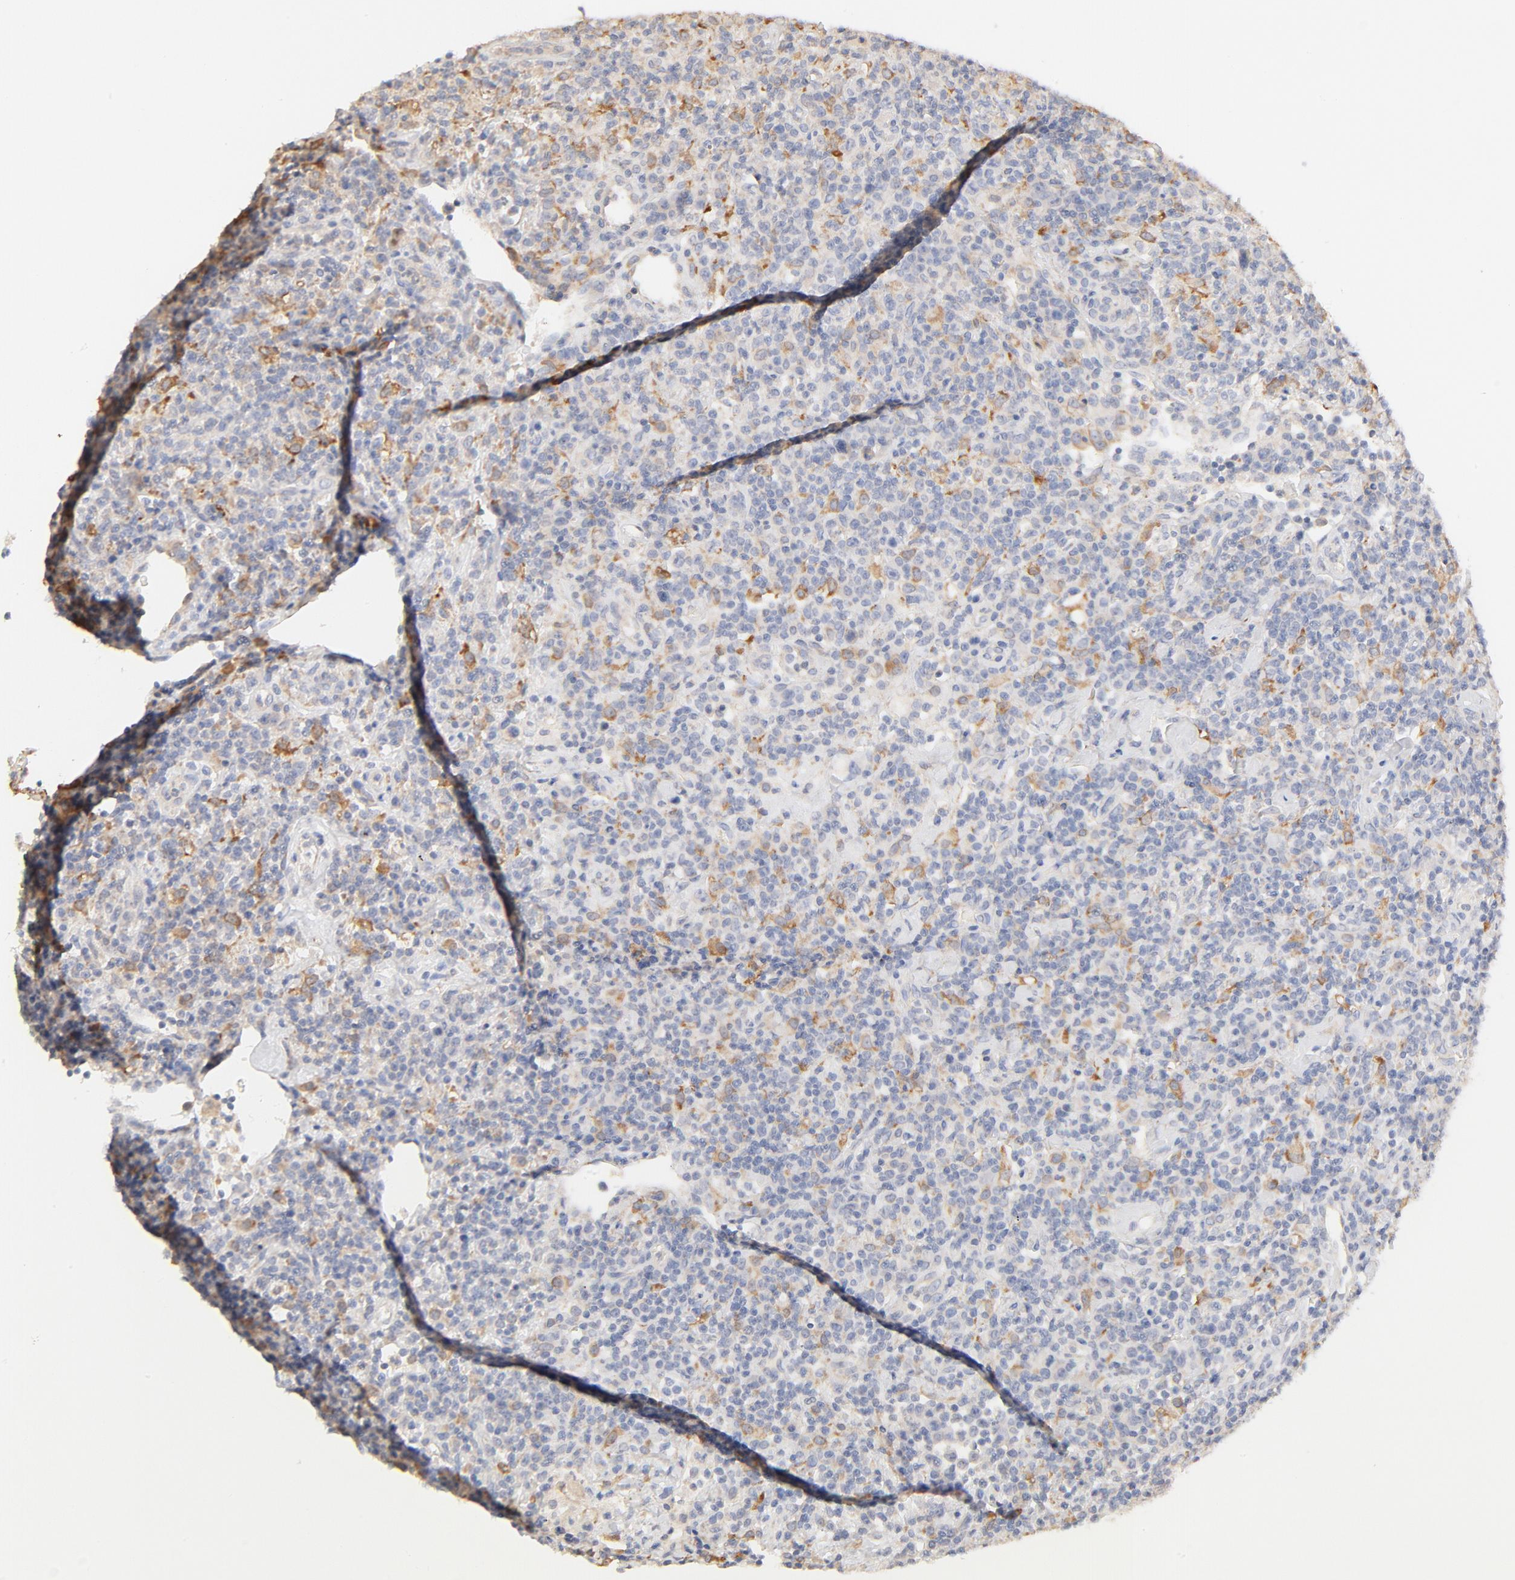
{"staining": {"intensity": "weak", "quantity": "25%-75%", "location": "cytoplasmic/membranous"}, "tissue": "lymphoma", "cell_type": "Tumor cells", "image_type": "cancer", "snomed": [{"axis": "morphology", "description": "Hodgkin's disease, NOS"}, {"axis": "topography", "description": "Lymph node"}], "caption": "High-magnification brightfield microscopy of lymphoma stained with DAB (brown) and counterstained with hematoxylin (blue). tumor cells exhibit weak cytoplasmic/membranous positivity is present in approximately25%-75% of cells.", "gene": "MTERF2", "patient": {"sex": "male", "age": 65}}